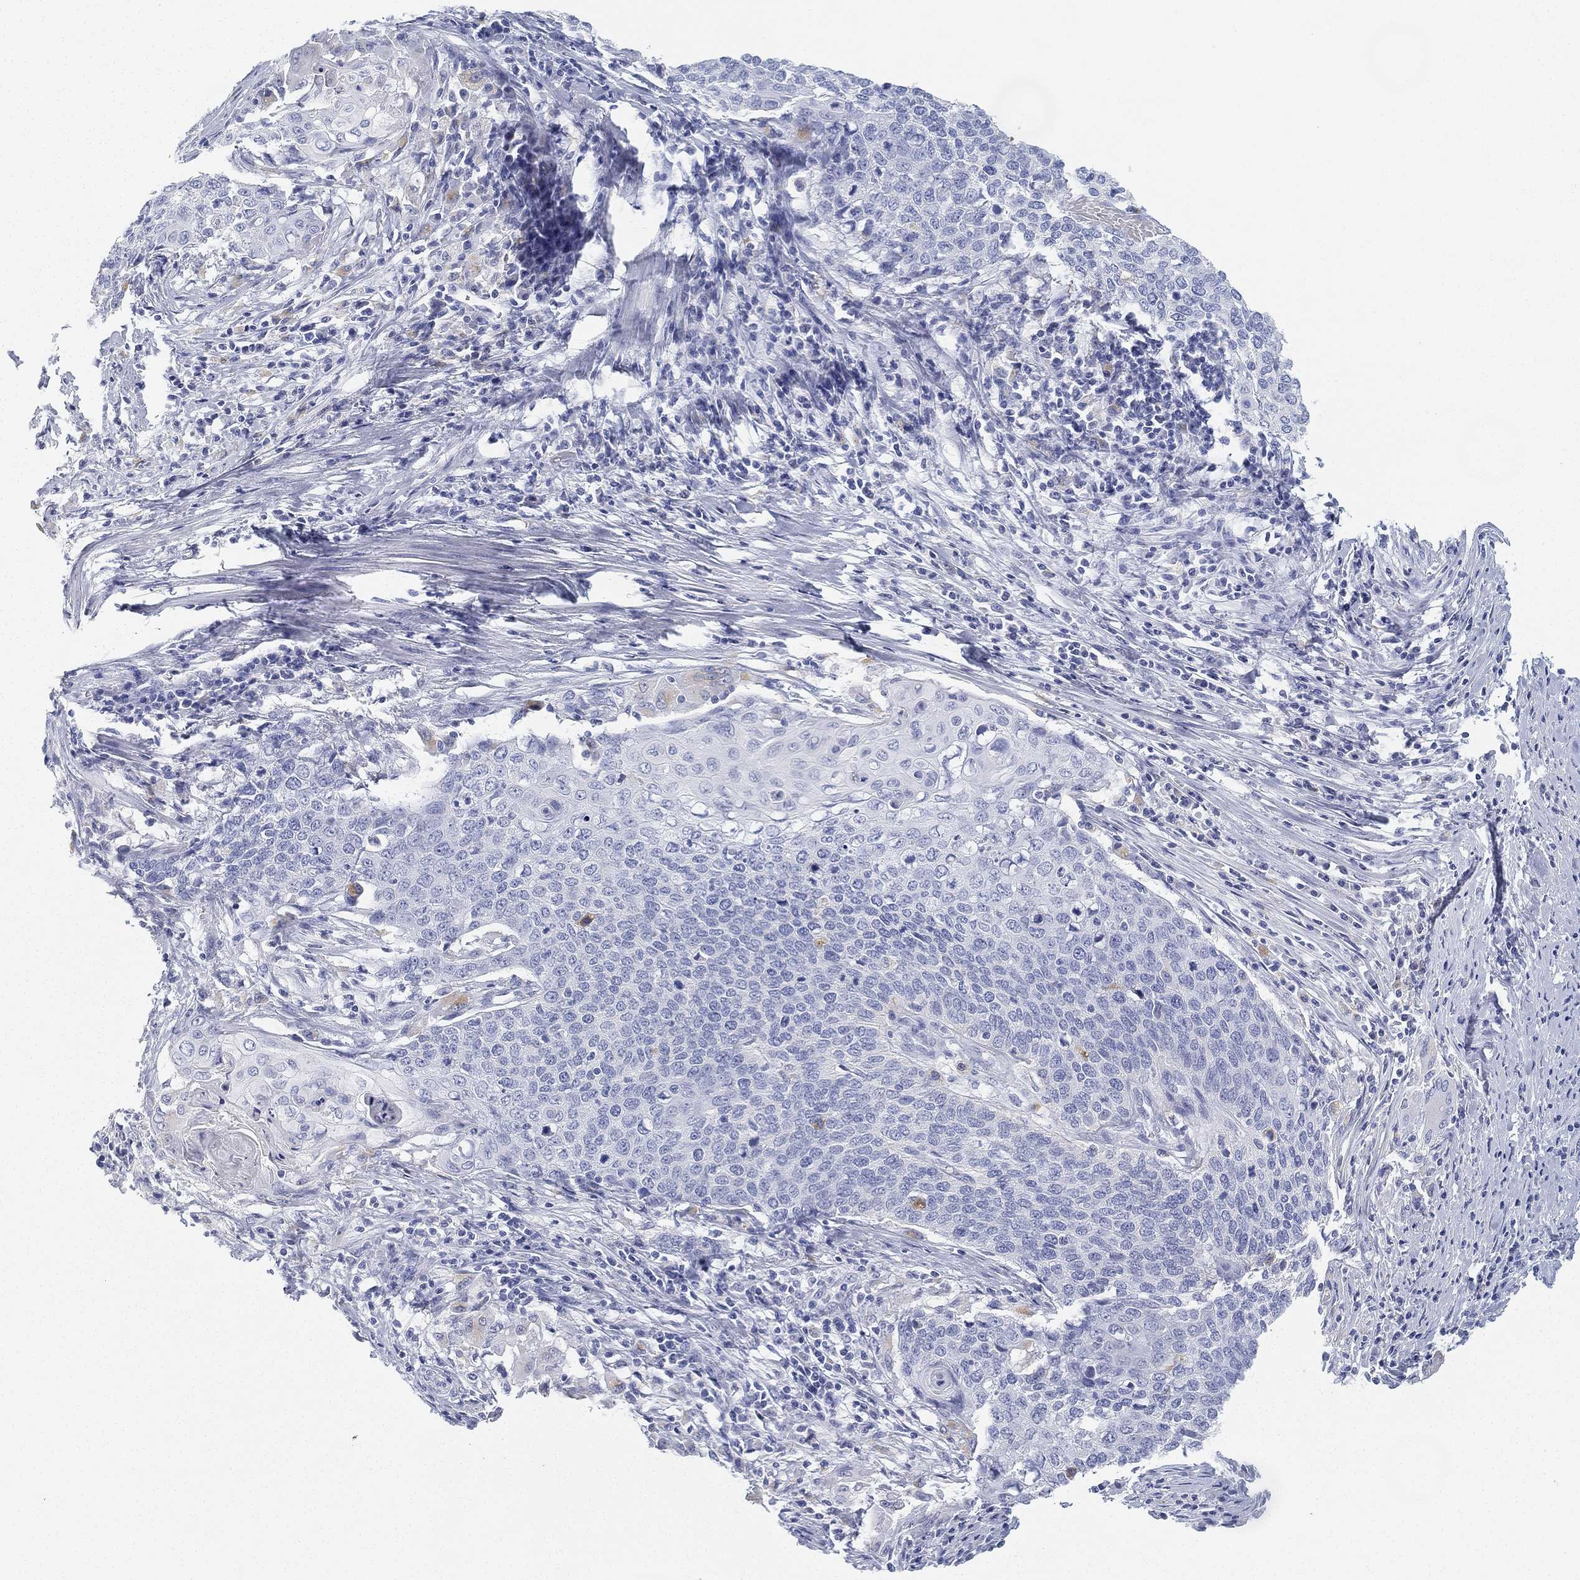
{"staining": {"intensity": "negative", "quantity": "none", "location": "none"}, "tissue": "cervical cancer", "cell_type": "Tumor cells", "image_type": "cancer", "snomed": [{"axis": "morphology", "description": "Squamous cell carcinoma, NOS"}, {"axis": "topography", "description": "Cervix"}], "caption": "DAB (3,3'-diaminobenzidine) immunohistochemical staining of human cervical squamous cell carcinoma reveals no significant staining in tumor cells.", "gene": "GPR61", "patient": {"sex": "female", "age": 39}}